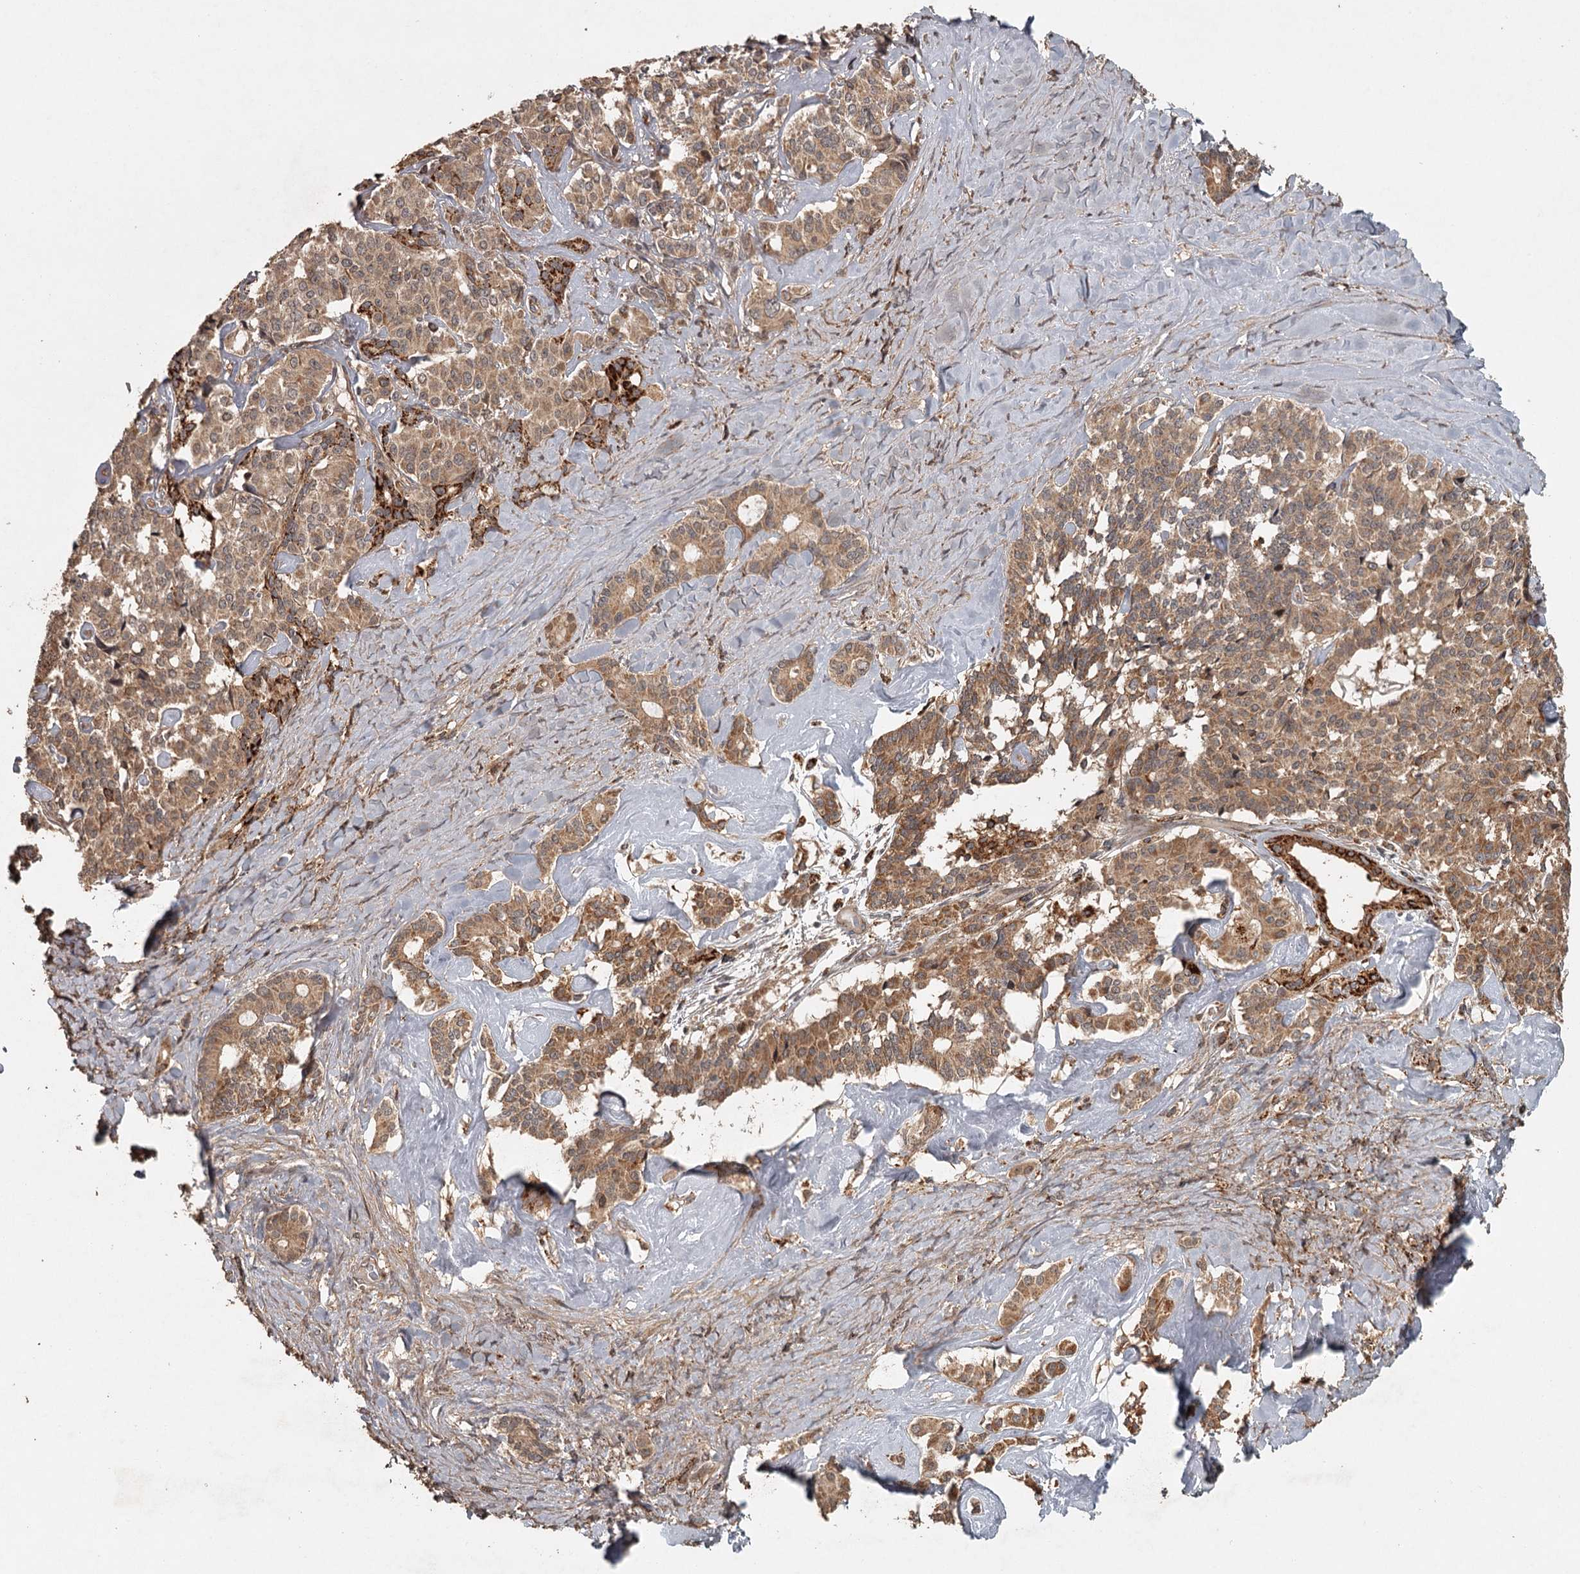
{"staining": {"intensity": "moderate", "quantity": ">75%", "location": "cytoplasmic/membranous"}, "tissue": "pancreatic cancer", "cell_type": "Tumor cells", "image_type": "cancer", "snomed": [{"axis": "morphology", "description": "Adenocarcinoma, NOS"}, {"axis": "topography", "description": "Pancreas"}], "caption": "Brown immunohistochemical staining in pancreatic cancer (adenocarcinoma) demonstrates moderate cytoplasmic/membranous expression in approximately >75% of tumor cells.", "gene": "FAXC", "patient": {"sex": "female", "age": 74}}